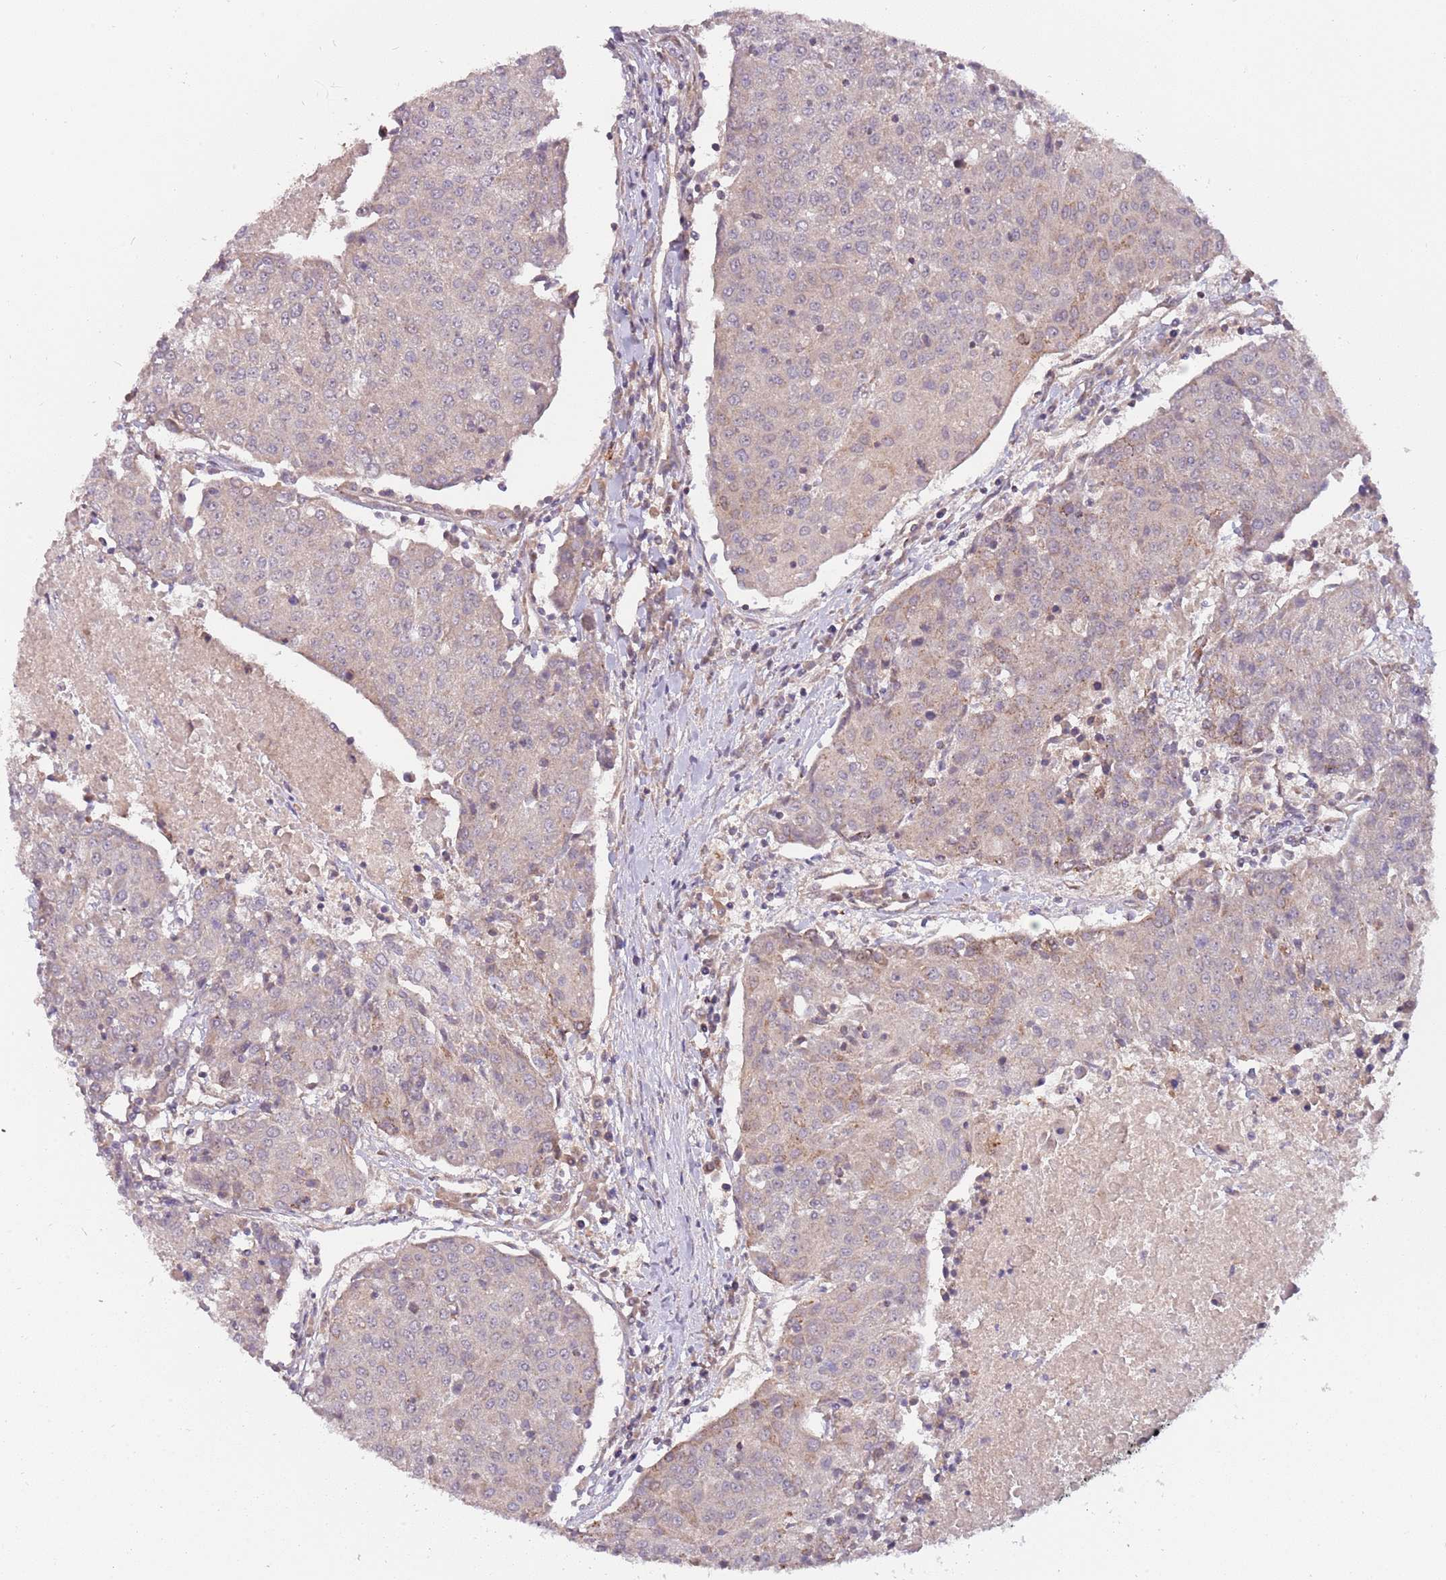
{"staining": {"intensity": "weak", "quantity": "<25%", "location": "cytoplasmic/membranous"}, "tissue": "urothelial cancer", "cell_type": "Tumor cells", "image_type": "cancer", "snomed": [{"axis": "morphology", "description": "Urothelial carcinoma, High grade"}, {"axis": "topography", "description": "Urinary bladder"}], "caption": "High power microscopy micrograph of an IHC image of high-grade urothelial carcinoma, revealing no significant positivity in tumor cells.", "gene": "RNF181", "patient": {"sex": "female", "age": 85}}